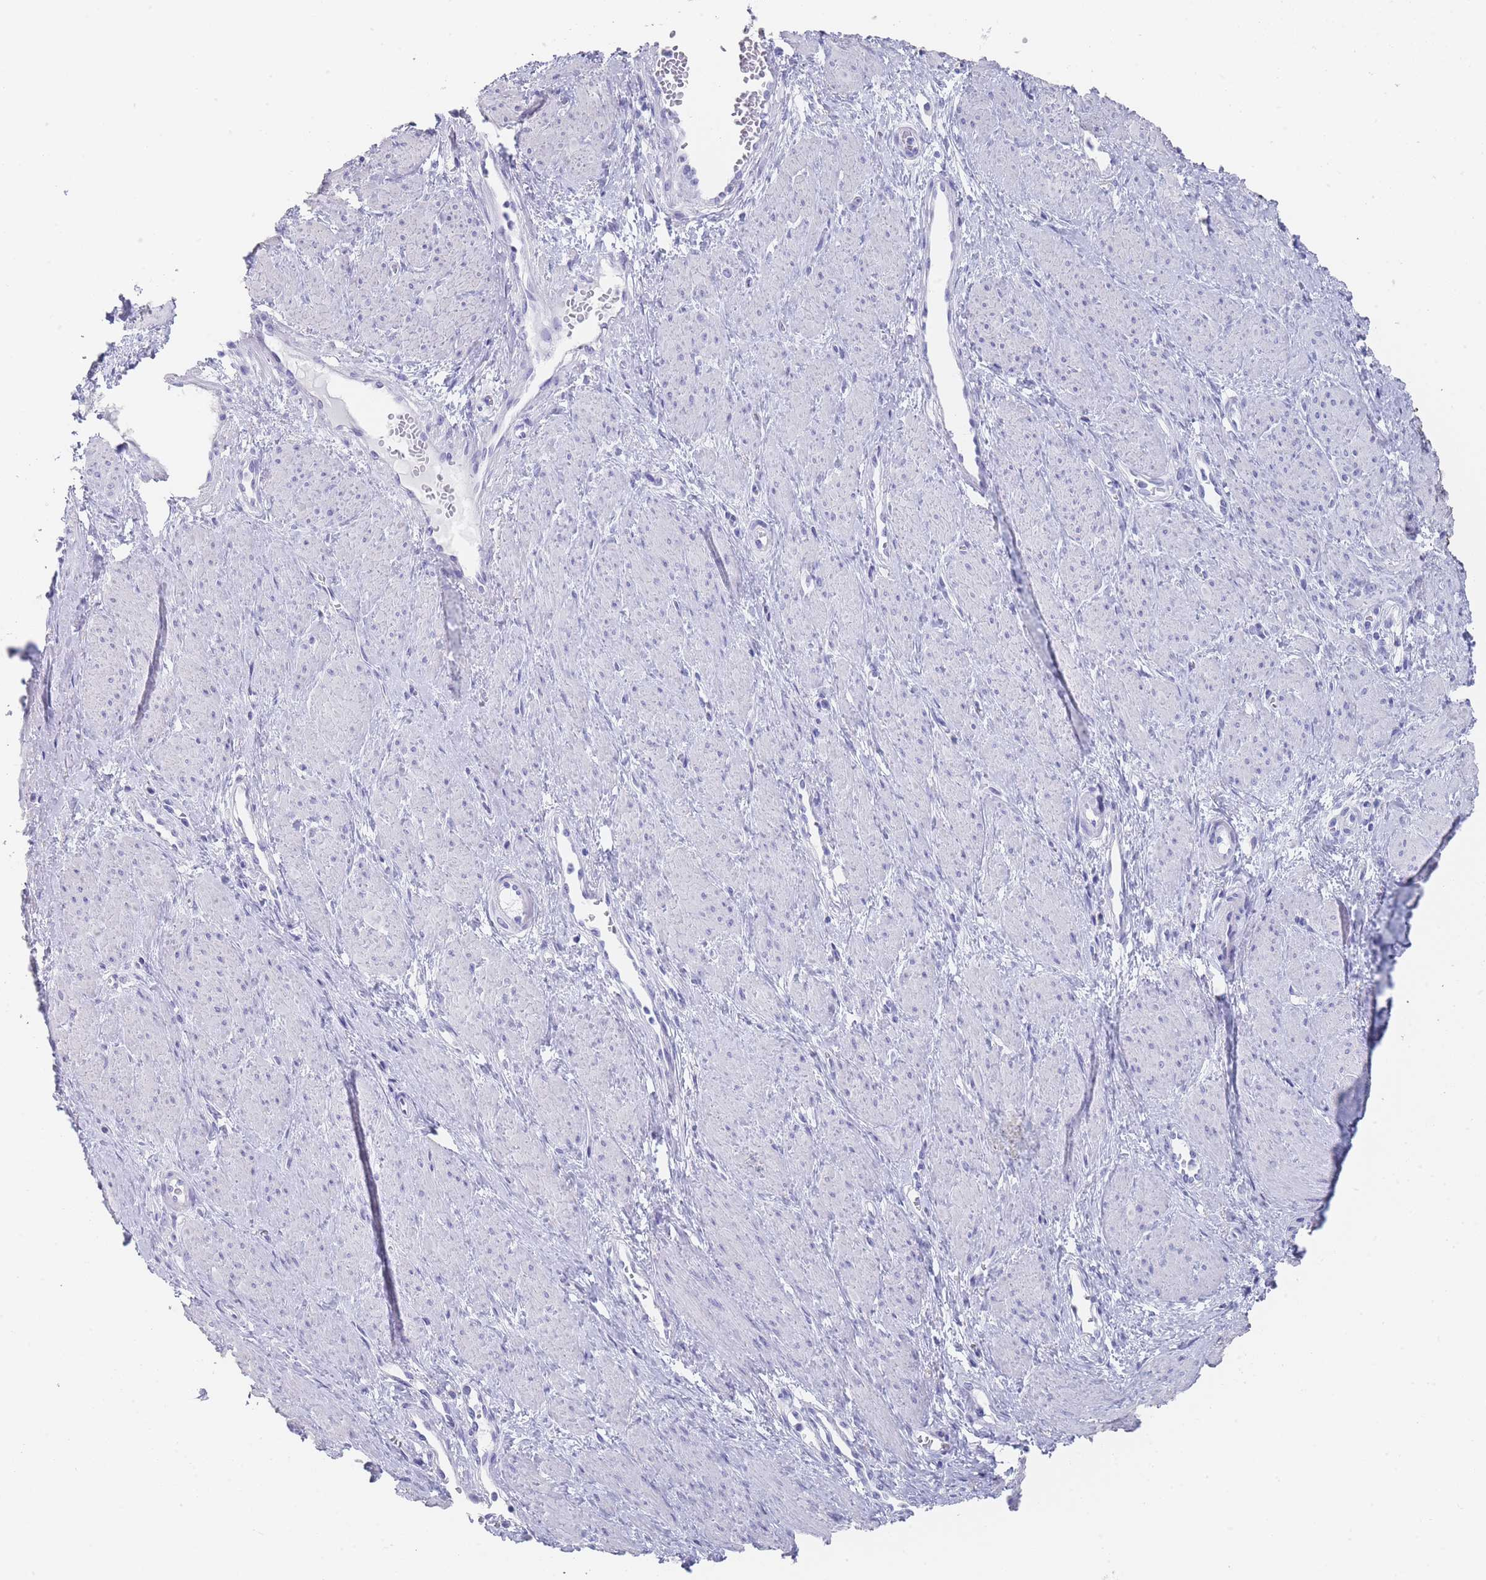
{"staining": {"intensity": "negative", "quantity": "none", "location": "none"}, "tissue": "smooth muscle", "cell_type": "Smooth muscle cells", "image_type": "normal", "snomed": [{"axis": "morphology", "description": "Normal tissue, NOS"}, {"axis": "topography", "description": "Smooth muscle"}, {"axis": "topography", "description": "Uterus"}], "caption": "Immunohistochemistry (IHC) image of normal smooth muscle: smooth muscle stained with DAB exhibits no significant protein expression in smooth muscle cells.", "gene": "RAB2B", "patient": {"sex": "female", "age": 39}}